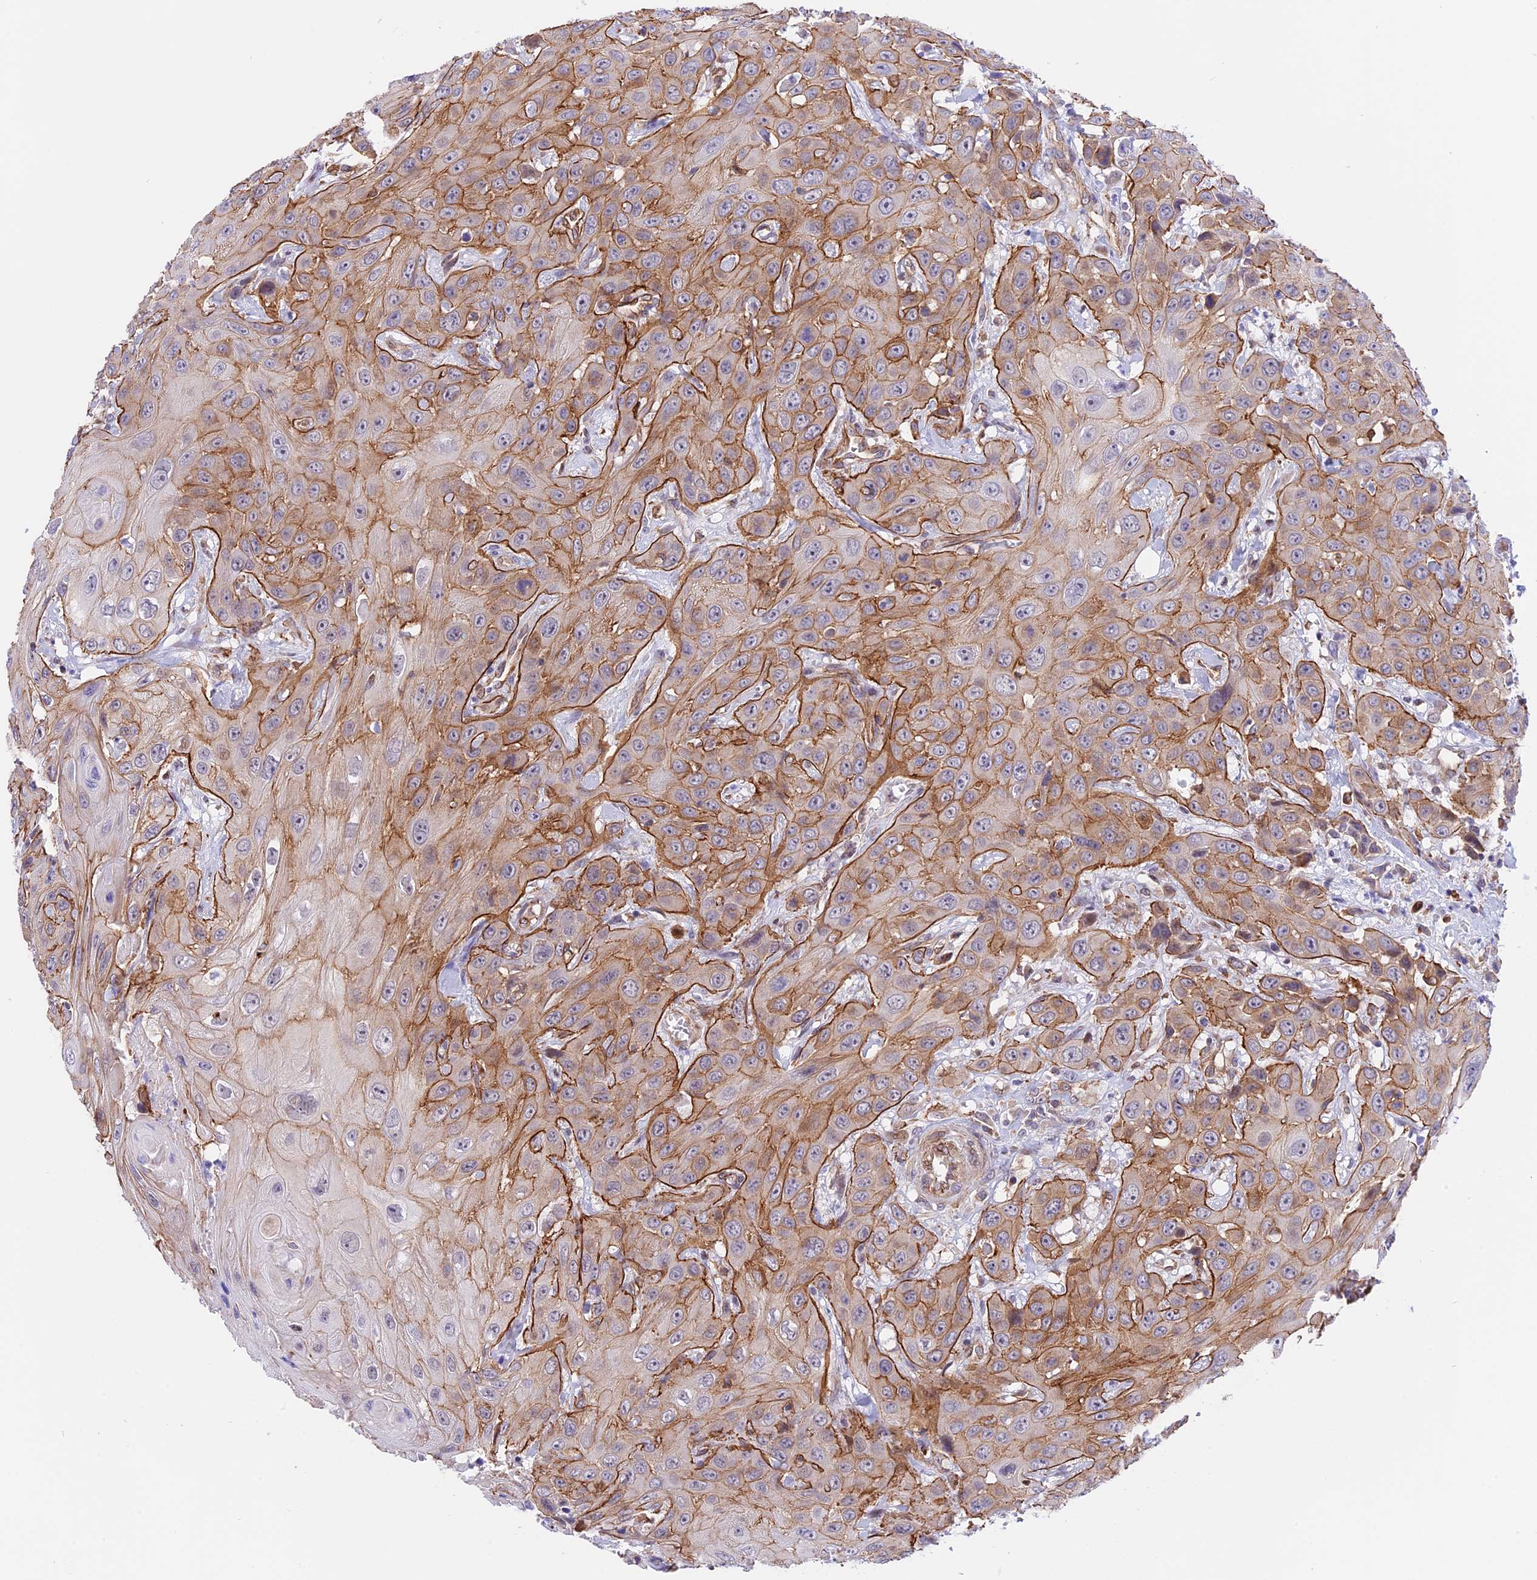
{"staining": {"intensity": "moderate", "quantity": ">75%", "location": "cytoplasmic/membranous"}, "tissue": "head and neck cancer", "cell_type": "Tumor cells", "image_type": "cancer", "snomed": [{"axis": "morphology", "description": "Squamous cell carcinoma, NOS"}, {"axis": "topography", "description": "Head-Neck"}], "caption": "An IHC histopathology image of tumor tissue is shown. Protein staining in brown highlights moderate cytoplasmic/membranous positivity in squamous cell carcinoma (head and neck) within tumor cells.", "gene": "R3HDM4", "patient": {"sex": "male", "age": 81}}